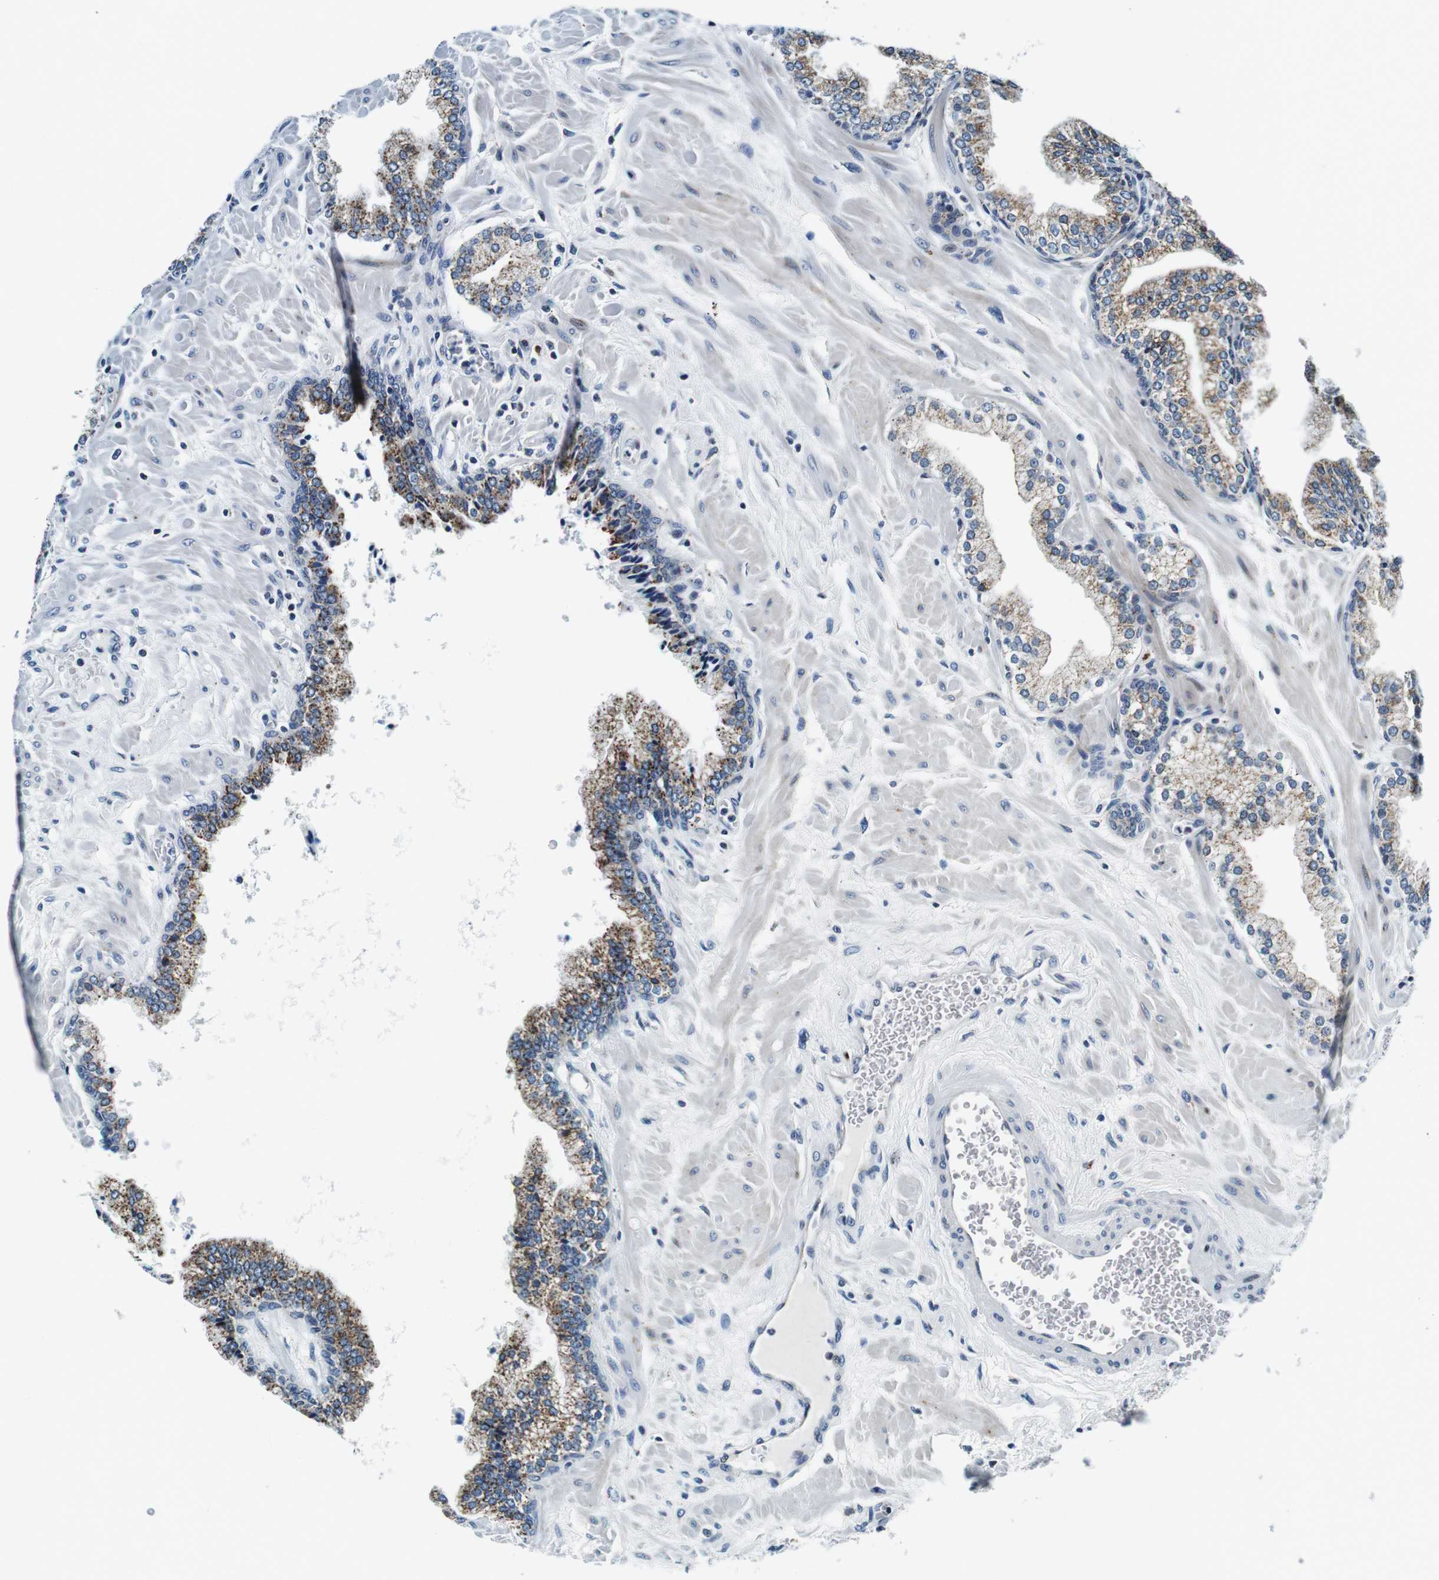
{"staining": {"intensity": "moderate", "quantity": ">75%", "location": "cytoplasmic/membranous"}, "tissue": "prostate", "cell_type": "Glandular cells", "image_type": "normal", "snomed": [{"axis": "morphology", "description": "Normal tissue, NOS"}, {"axis": "morphology", "description": "Urothelial carcinoma, Low grade"}, {"axis": "topography", "description": "Urinary bladder"}, {"axis": "topography", "description": "Prostate"}], "caption": "This photomicrograph shows normal prostate stained with IHC to label a protein in brown. The cytoplasmic/membranous of glandular cells show moderate positivity for the protein. Nuclei are counter-stained blue.", "gene": "FAR2", "patient": {"sex": "male", "age": 60}}